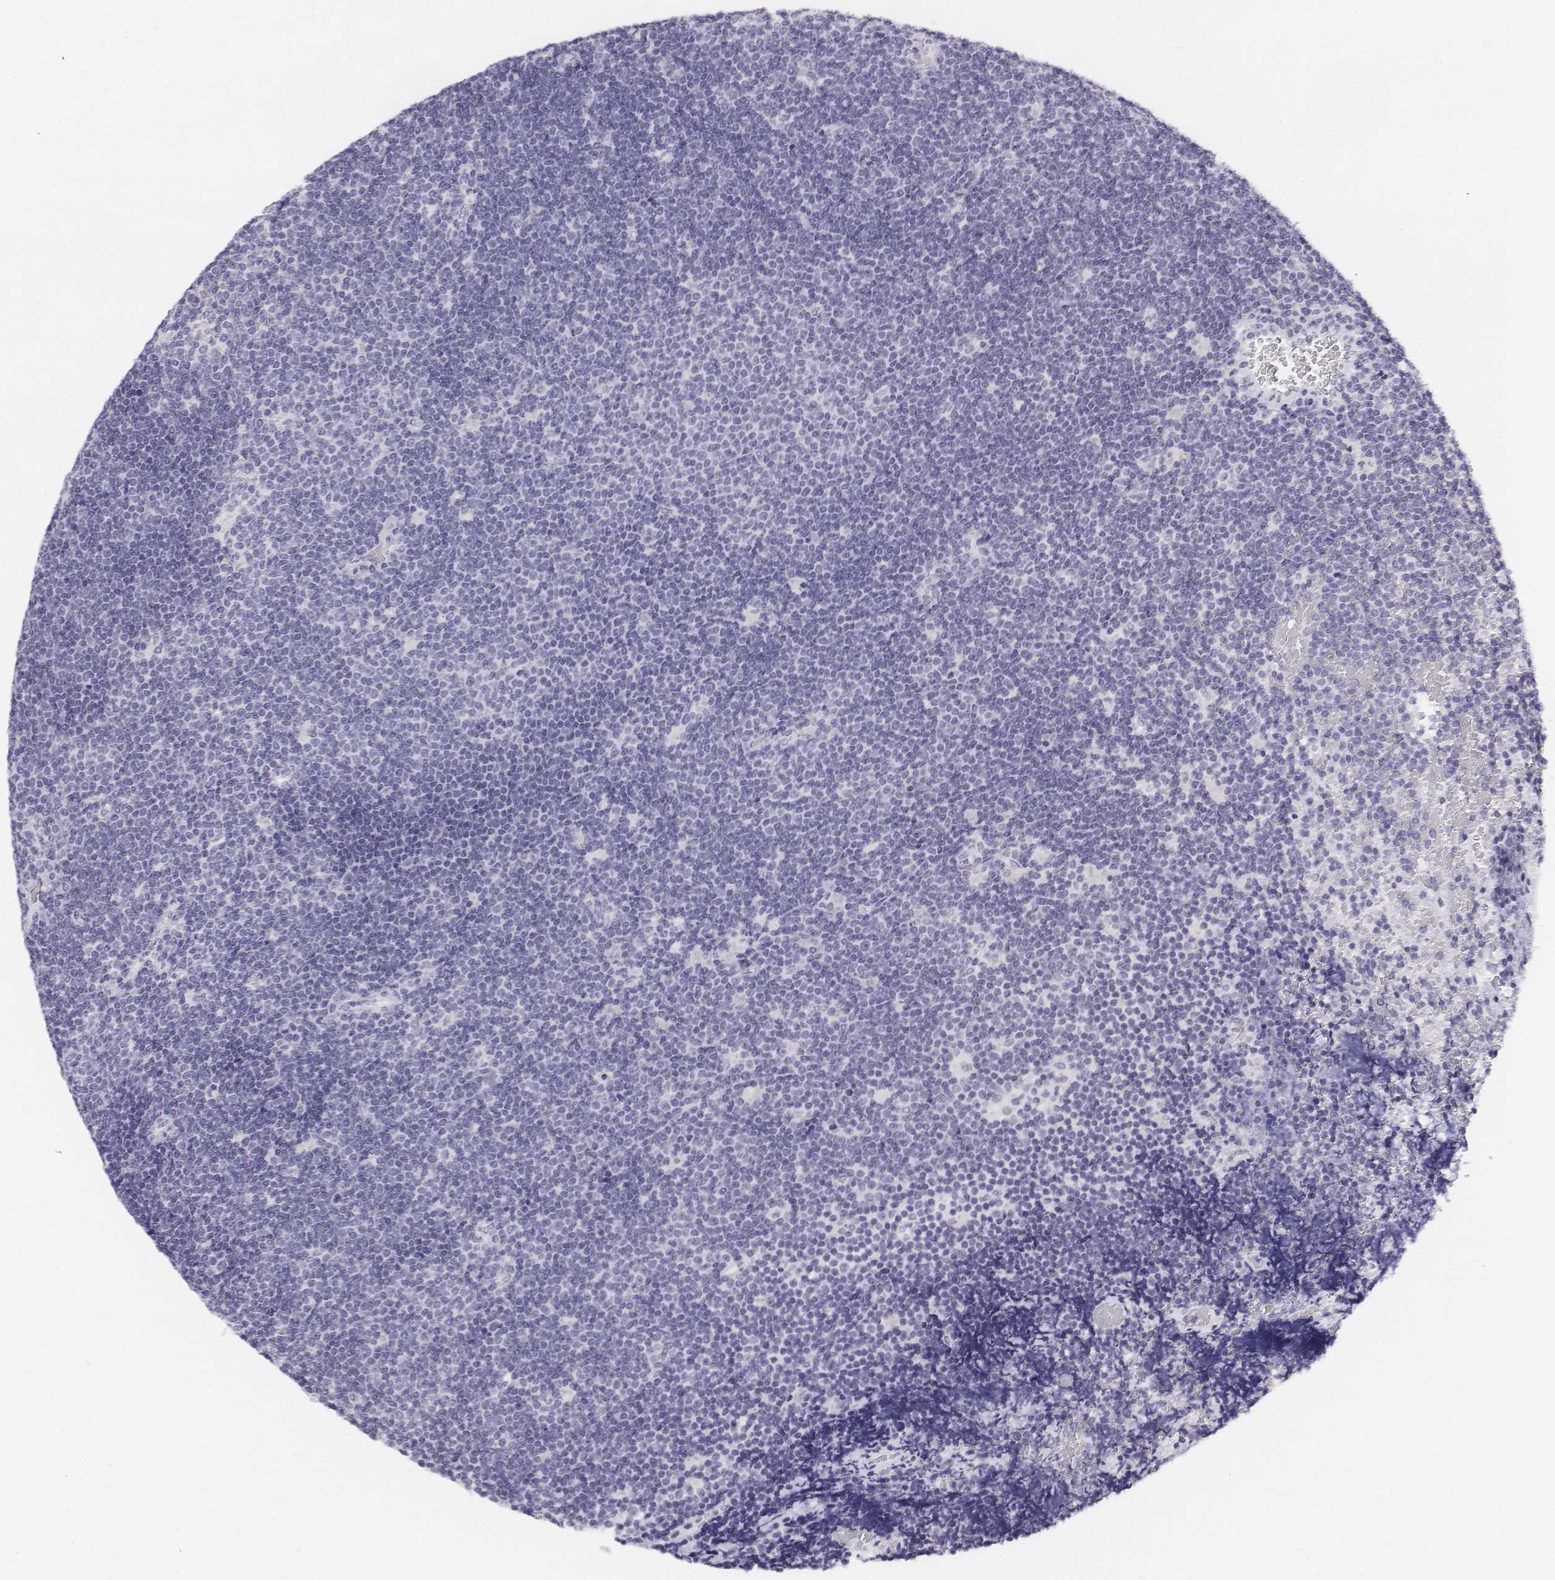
{"staining": {"intensity": "negative", "quantity": "none", "location": "none"}, "tissue": "lymphoma", "cell_type": "Tumor cells", "image_type": "cancer", "snomed": [{"axis": "morphology", "description": "Malignant lymphoma, non-Hodgkin's type, Low grade"}, {"axis": "topography", "description": "Brain"}], "caption": "An image of human lymphoma is negative for staining in tumor cells. Nuclei are stained in blue.", "gene": "UCN2", "patient": {"sex": "female", "age": 66}}